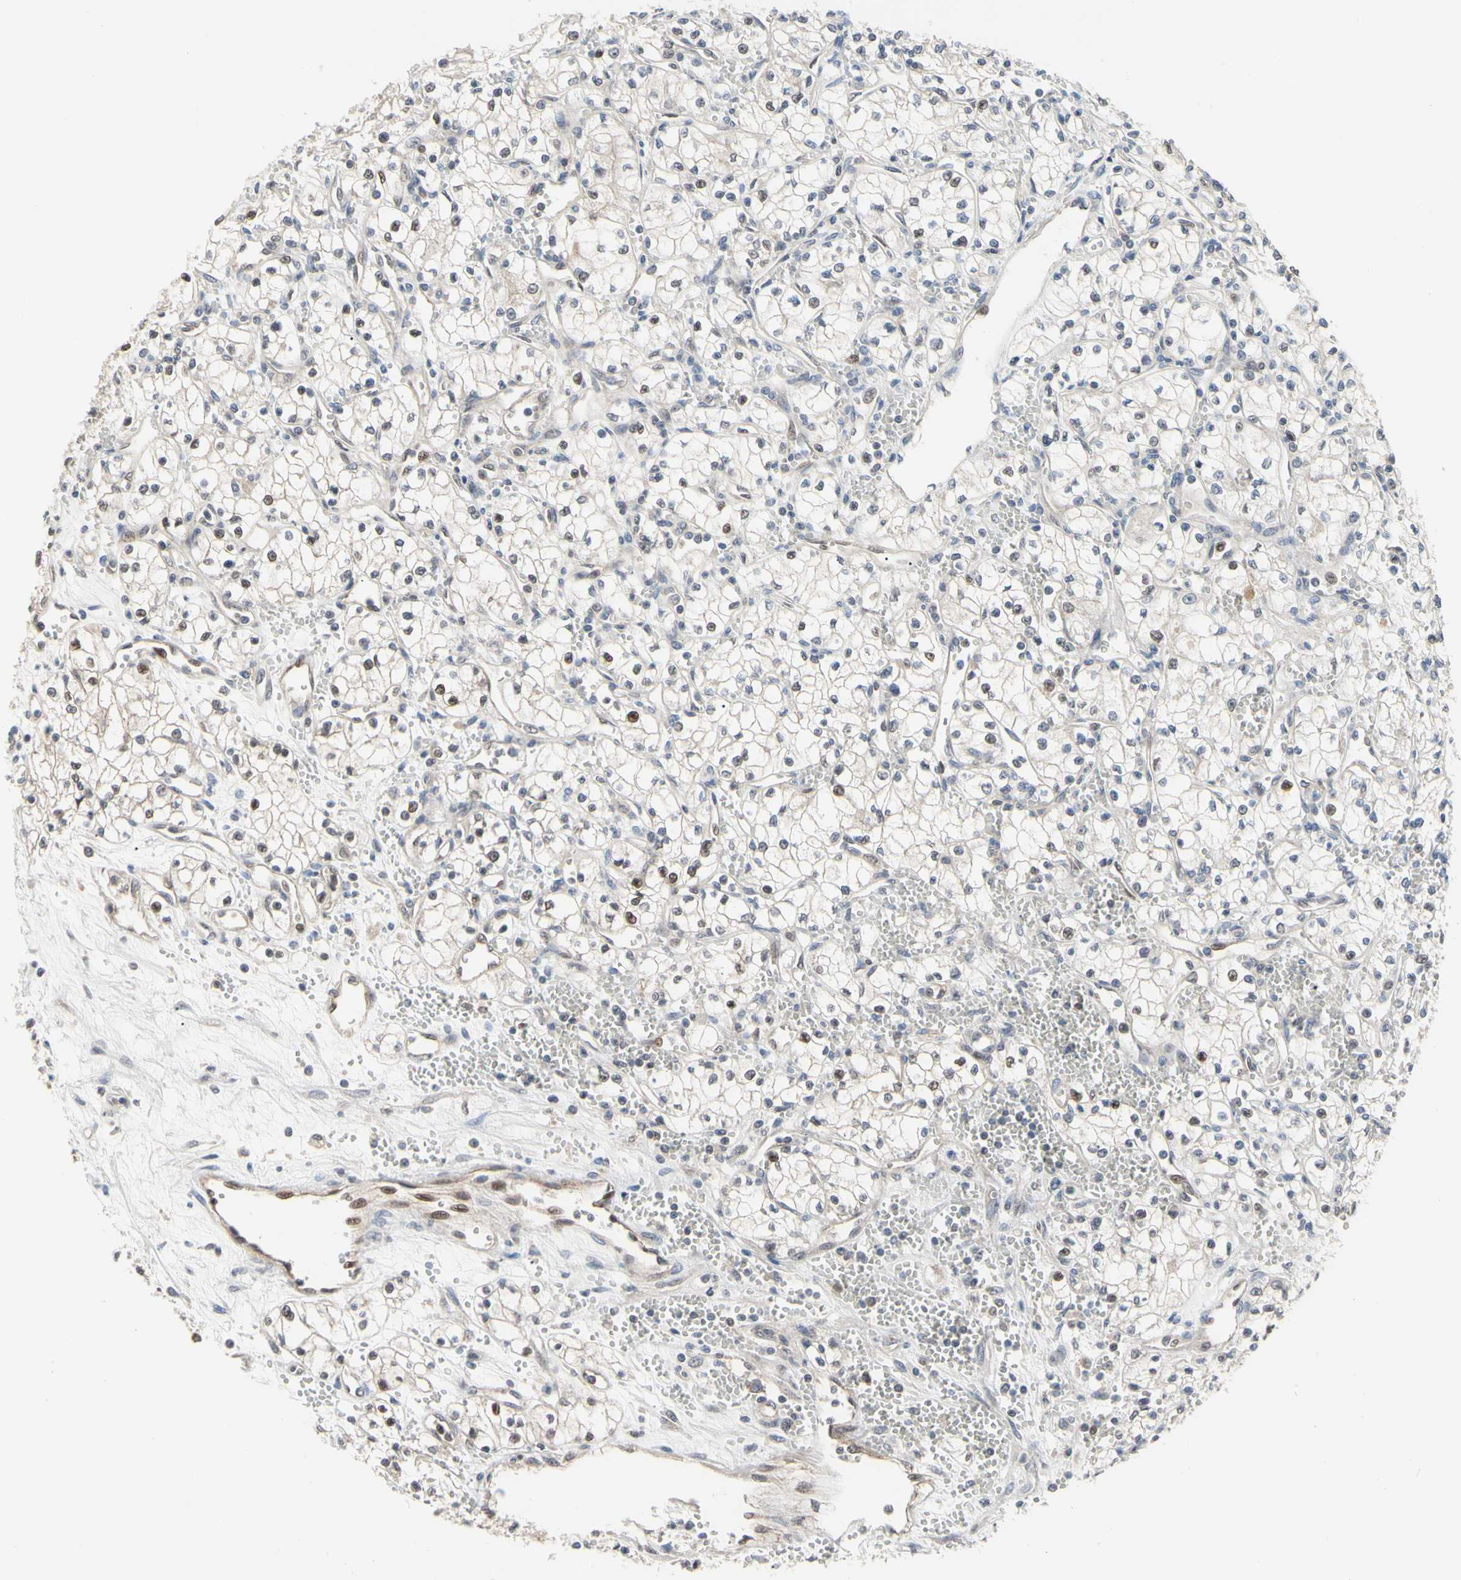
{"staining": {"intensity": "negative", "quantity": "none", "location": "none"}, "tissue": "renal cancer", "cell_type": "Tumor cells", "image_type": "cancer", "snomed": [{"axis": "morphology", "description": "Normal tissue, NOS"}, {"axis": "morphology", "description": "Adenocarcinoma, NOS"}, {"axis": "topography", "description": "Kidney"}], "caption": "This micrograph is of renal adenocarcinoma stained with IHC to label a protein in brown with the nuclei are counter-stained blue. There is no positivity in tumor cells.", "gene": "CDK5", "patient": {"sex": "male", "age": 59}}